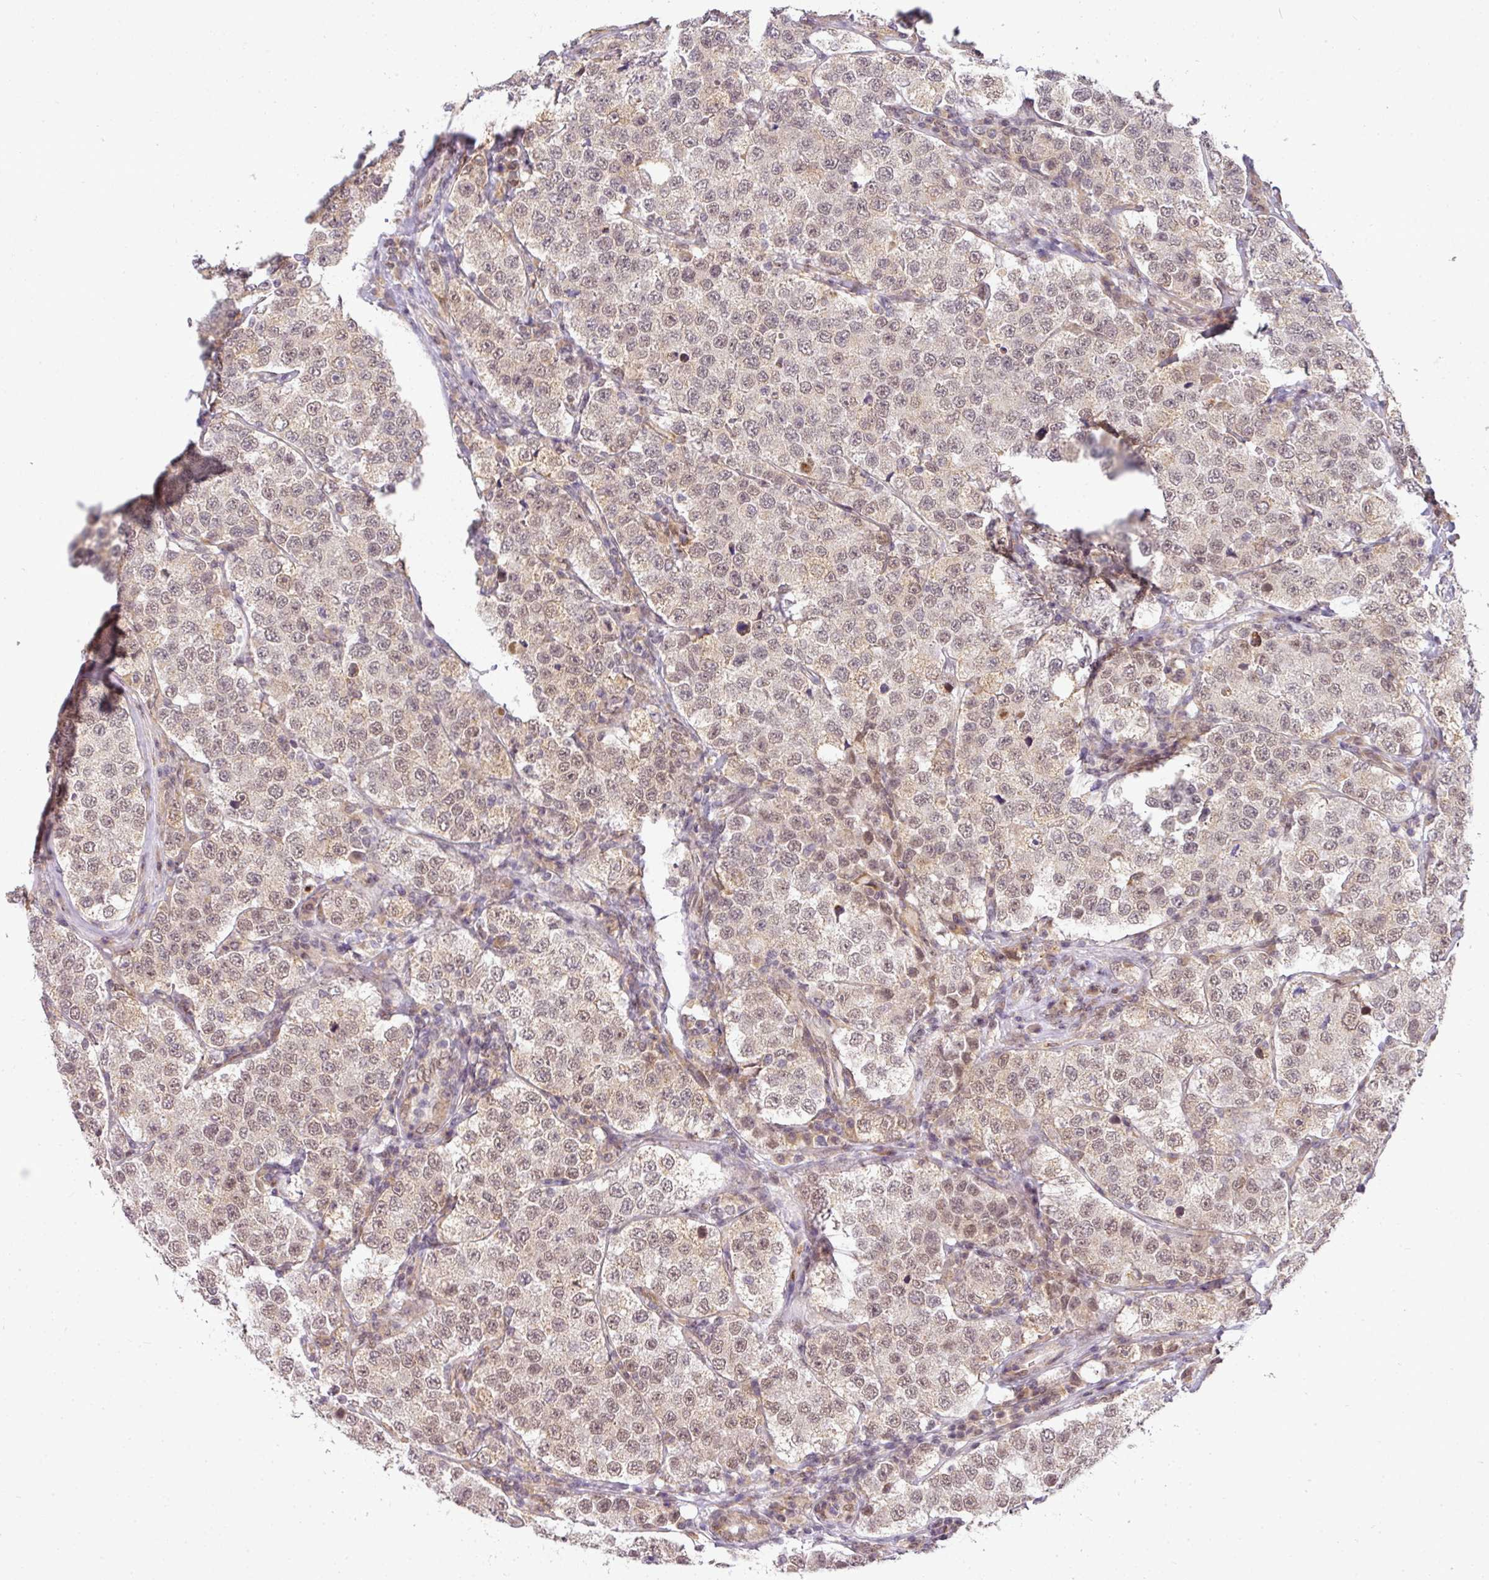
{"staining": {"intensity": "weak", "quantity": ">75%", "location": "nuclear"}, "tissue": "testis cancer", "cell_type": "Tumor cells", "image_type": "cancer", "snomed": [{"axis": "morphology", "description": "Seminoma, NOS"}, {"axis": "topography", "description": "Testis"}], "caption": "An image showing weak nuclear positivity in approximately >75% of tumor cells in seminoma (testis), as visualized by brown immunohistochemical staining.", "gene": "C1orf226", "patient": {"sex": "male", "age": 34}}